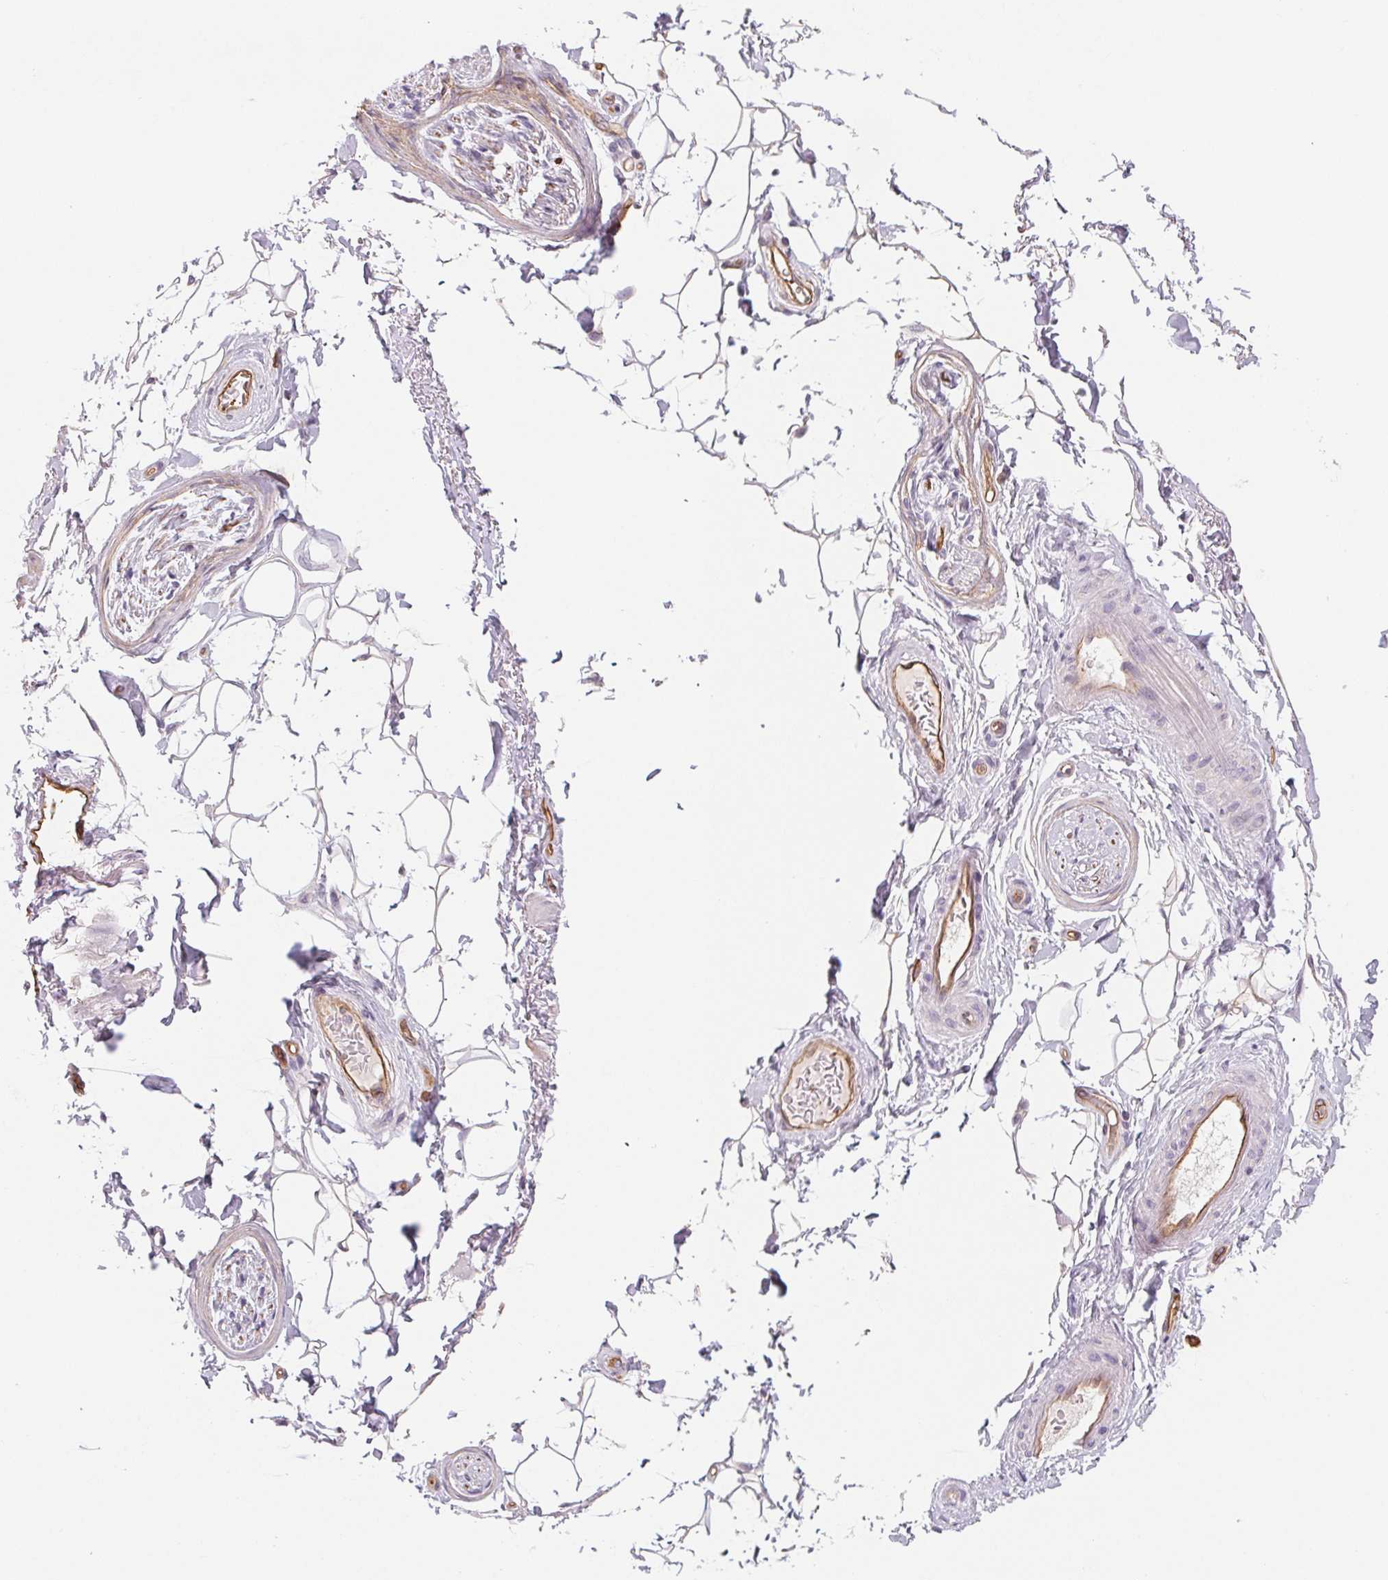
{"staining": {"intensity": "weak", "quantity": "25%-75%", "location": "cytoplasmic/membranous"}, "tissue": "adipose tissue", "cell_type": "Adipocytes", "image_type": "normal", "snomed": [{"axis": "morphology", "description": "Normal tissue, NOS"}, {"axis": "topography", "description": "Anal"}, {"axis": "topography", "description": "Peripheral nerve tissue"}], "caption": "Human adipose tissue stained with a brown dye displays weak cytoplasmic/membranous positive positivity in approximately 25%-75% of adipocytes.", "gene": "ANKRD13B", "patient": {"sex": "male", "age": 51}}